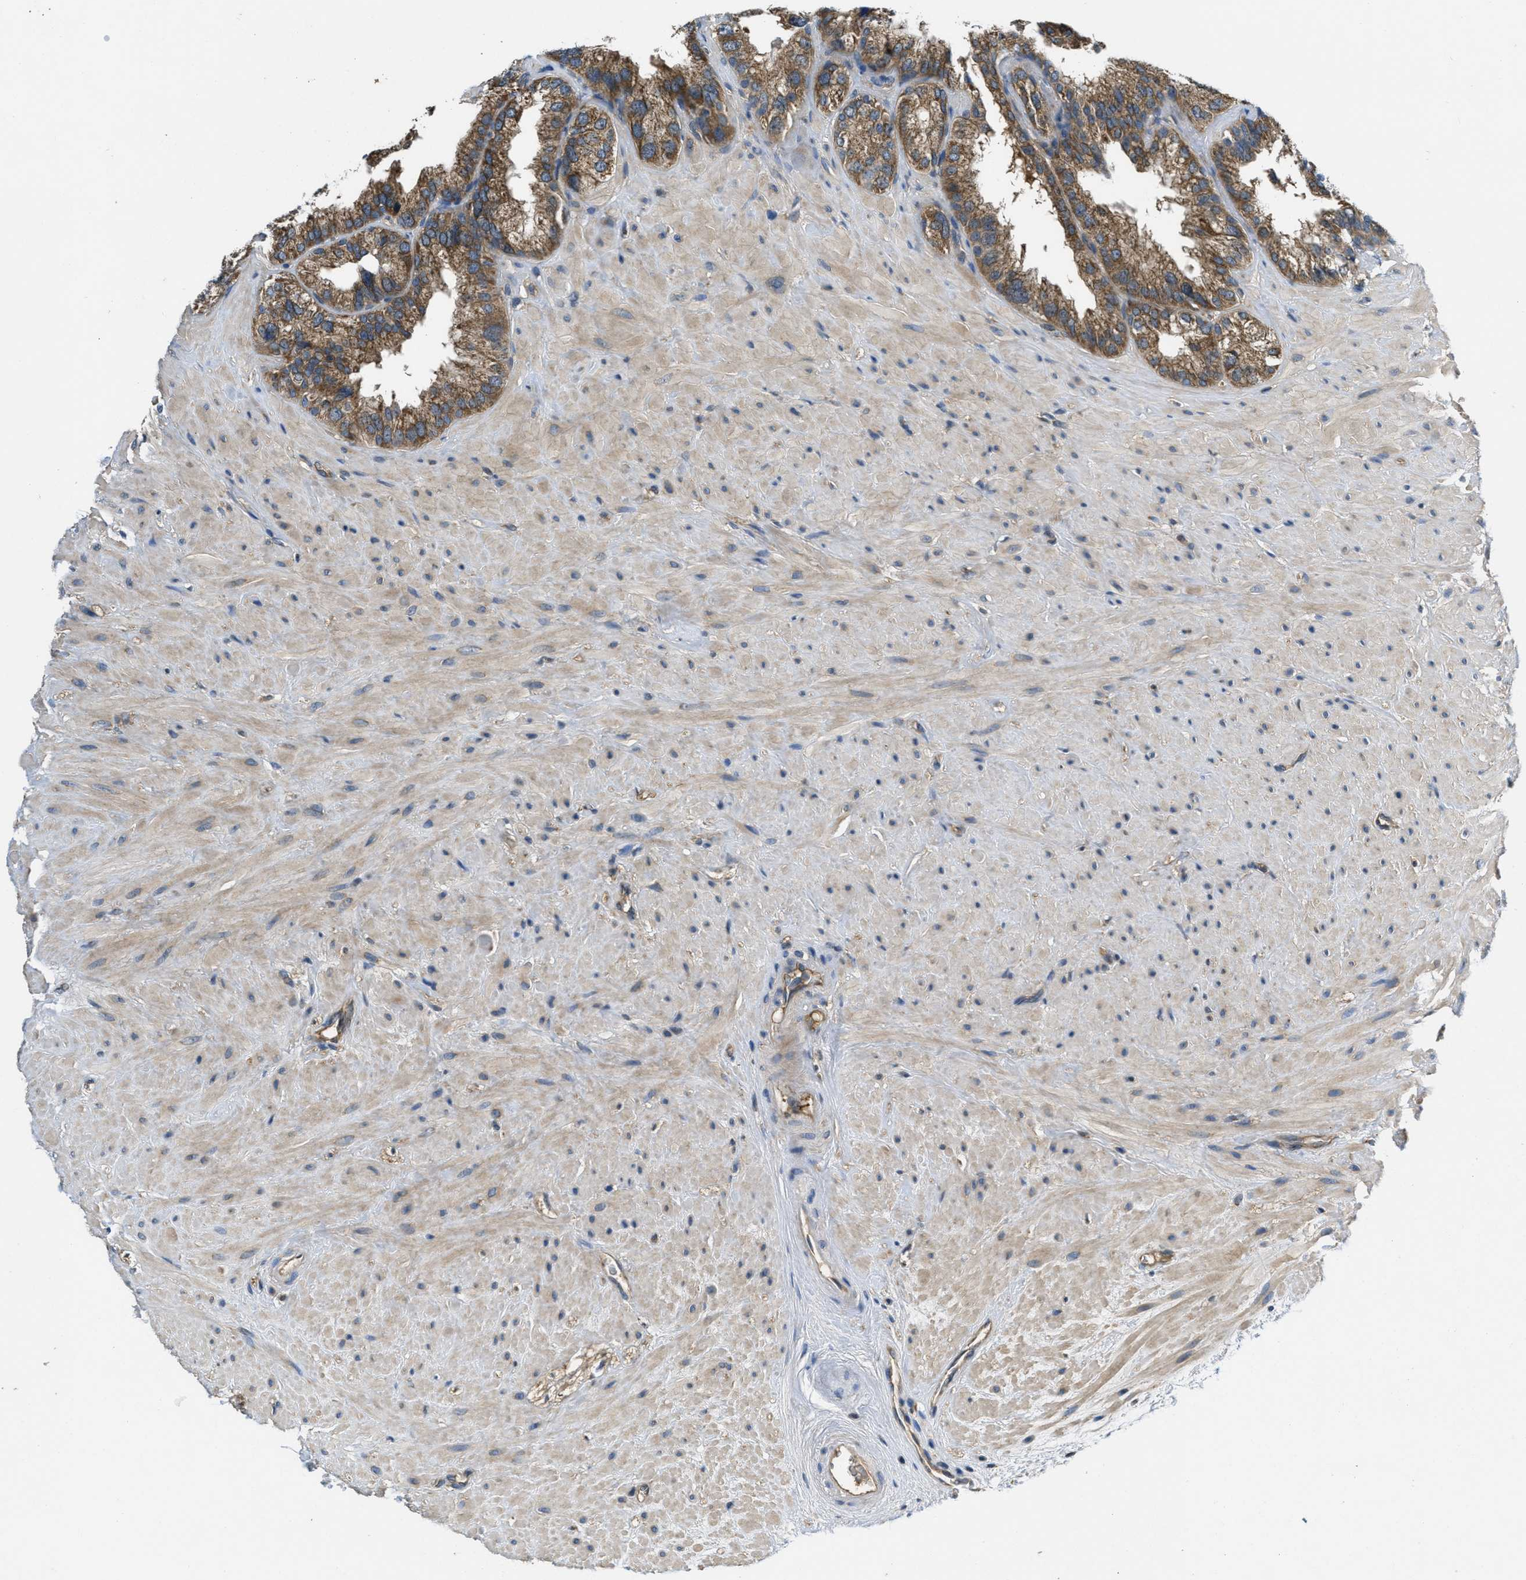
{"staining": {"intensity": "moderate", "quantity": ">75%", "location": "cytoplasmic/membranous"}, "tissue": "seminal vesicle", "cell_type": "Glandular cells", "image_type": "normal", "snomed": [{"axis": "morphology", "description": "Normal tissue, NOS"}, {"axis": "topography", "description": "Seminal veicle"}], "caption": "Immunohistochemical staining of benign human seminal vesicle reveals >75% levels of moderate cytoplasmic/membranous protein positivity in about >75% of glandular cells. (Stains: DAB in brown, nuclei in blue, Microscopy: brightfield microscopy at high magnification).", "gene": "GALK1", "patient": {"sex": "male", "age": 68}}